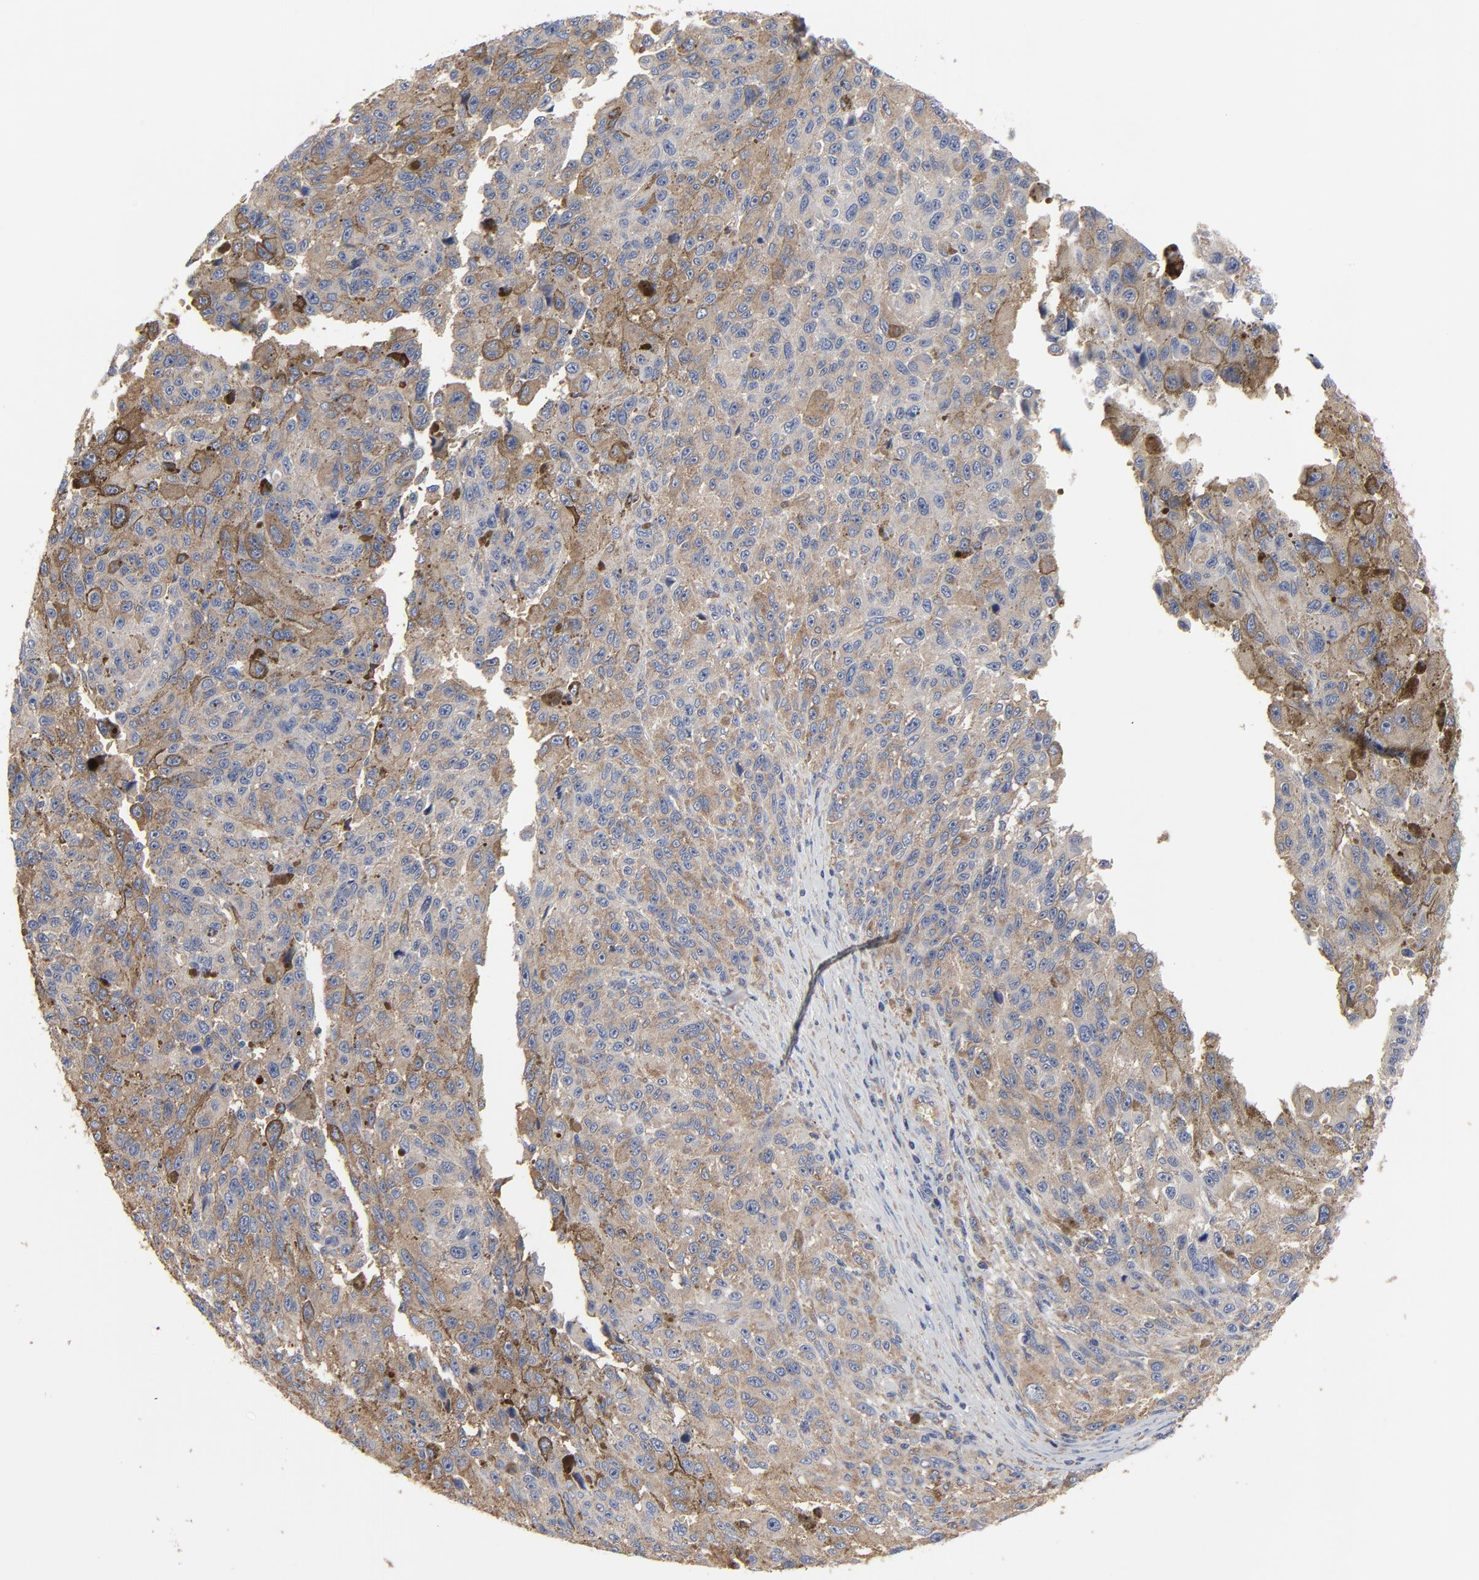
{"staining": {"intensity": "moderate", "quantity": ">75%", "location": "cytoplasmic/membranous"}, "tissue": "melanoma", "cell_type": "Tumor cells", "image_type": "cancer", "snomed": [{"axis": "morphology", "description": "Malignant melanoma, NOS"}, {"axis": "topography", "description": "Skin"}], "caption": "Brown immunohistochemical staining in human melanoma exhibits moderate cytoplasmic/membranous positivity in about >75% of tumor cells. Nuclei are stained in blue.", "gene": "NXF3", "patient": {"sex": "male", "age": 81}}